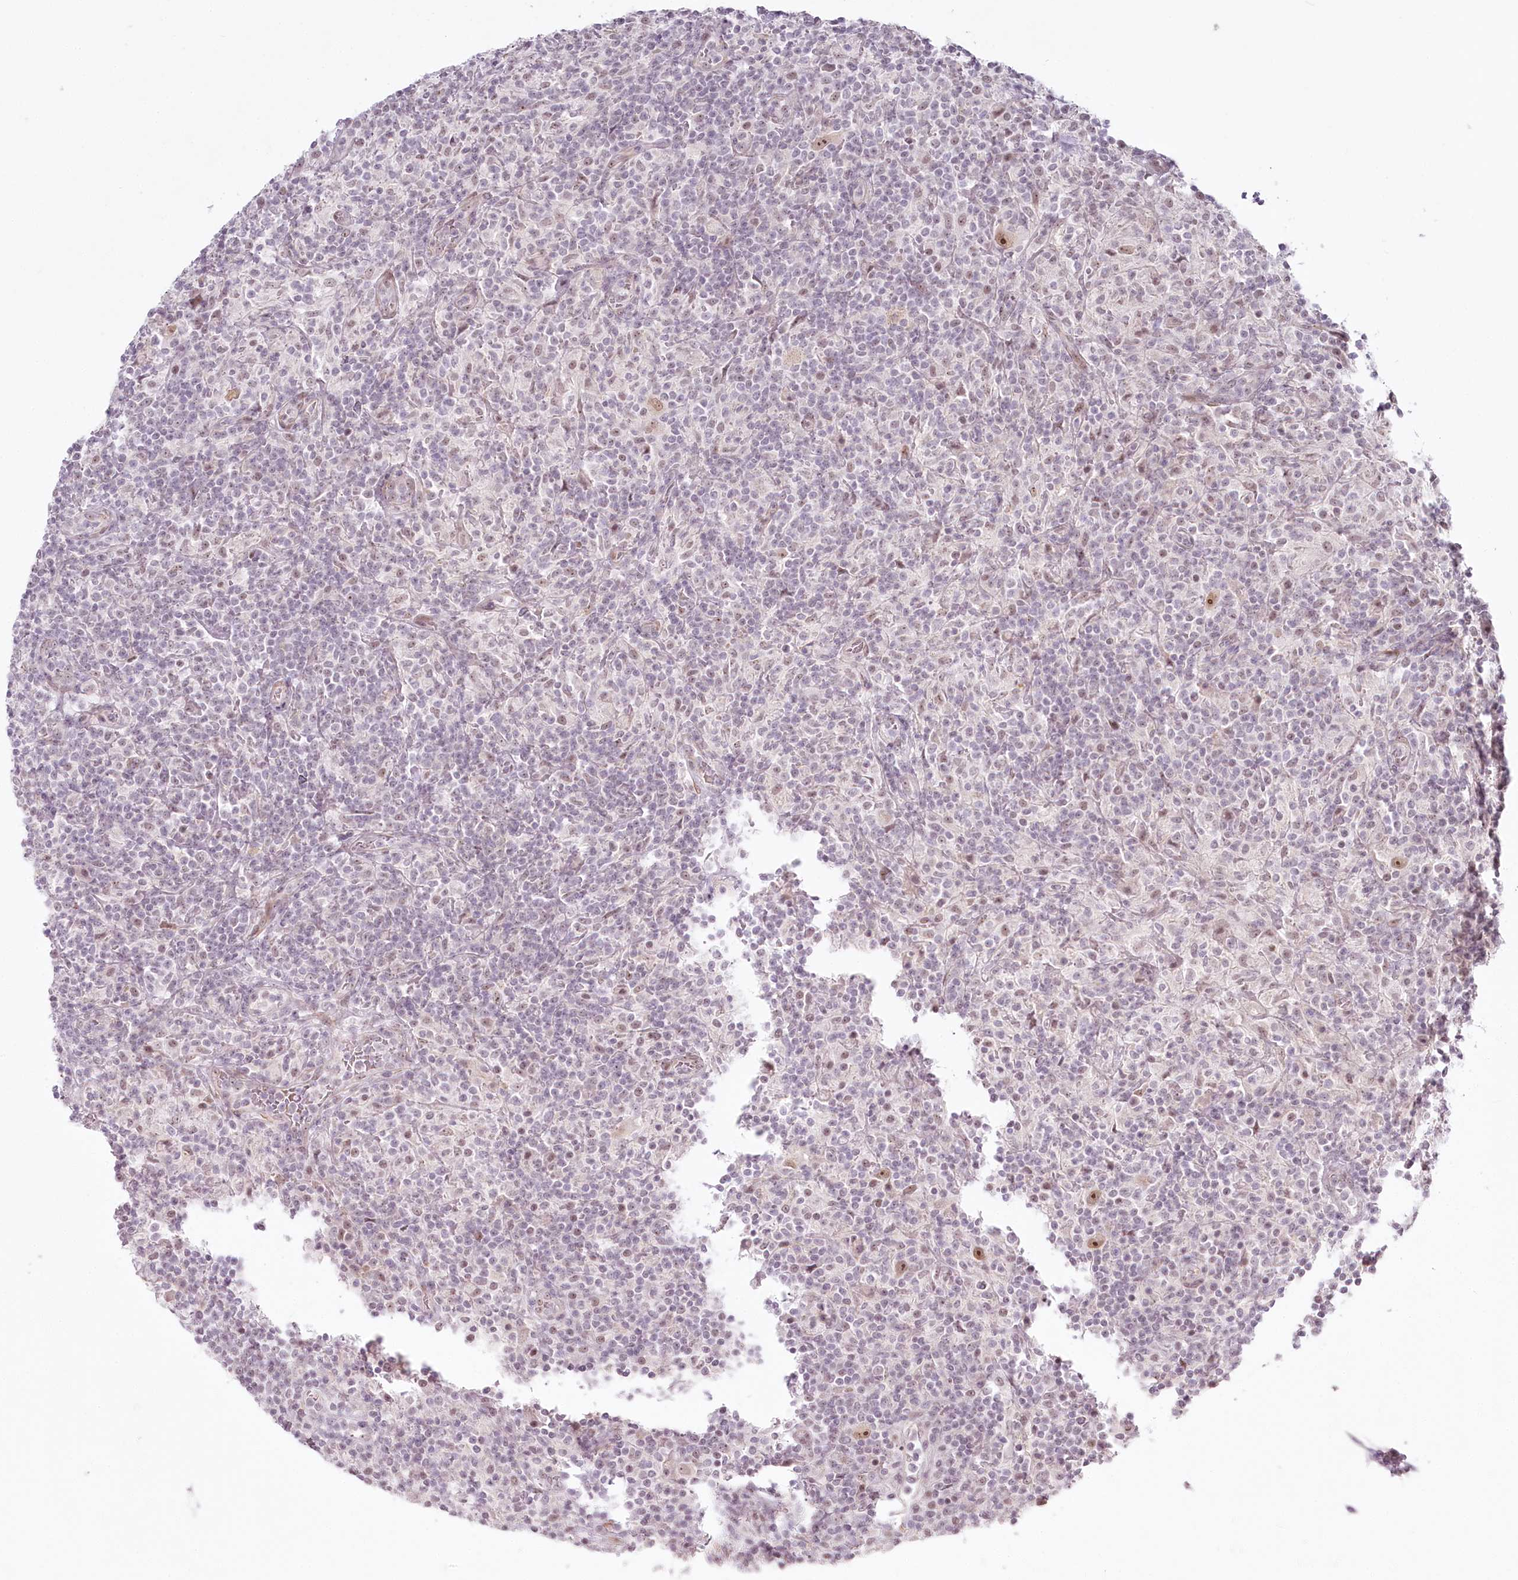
{"staining": {"intensity": "moderate", "quantity": ">75%", "location": "nuclear"}, "tissue": "lymphoma", "cell_type": "Tumor cells", "image_type": "cancer", "snomed": [{"axis": "morphology", "description": "Hodgkin's disease, NOS"}, {"axis": "topography", "description": "Lymph node"}], "caption": "Lymphoma tissue shows moderate nuclear positivity in approximately >75% of tumor cells (IHC, brightfield microscopy, high magnification).", "gene": "EXOSC7", "patient": {"sex": "male", "age": 70}}